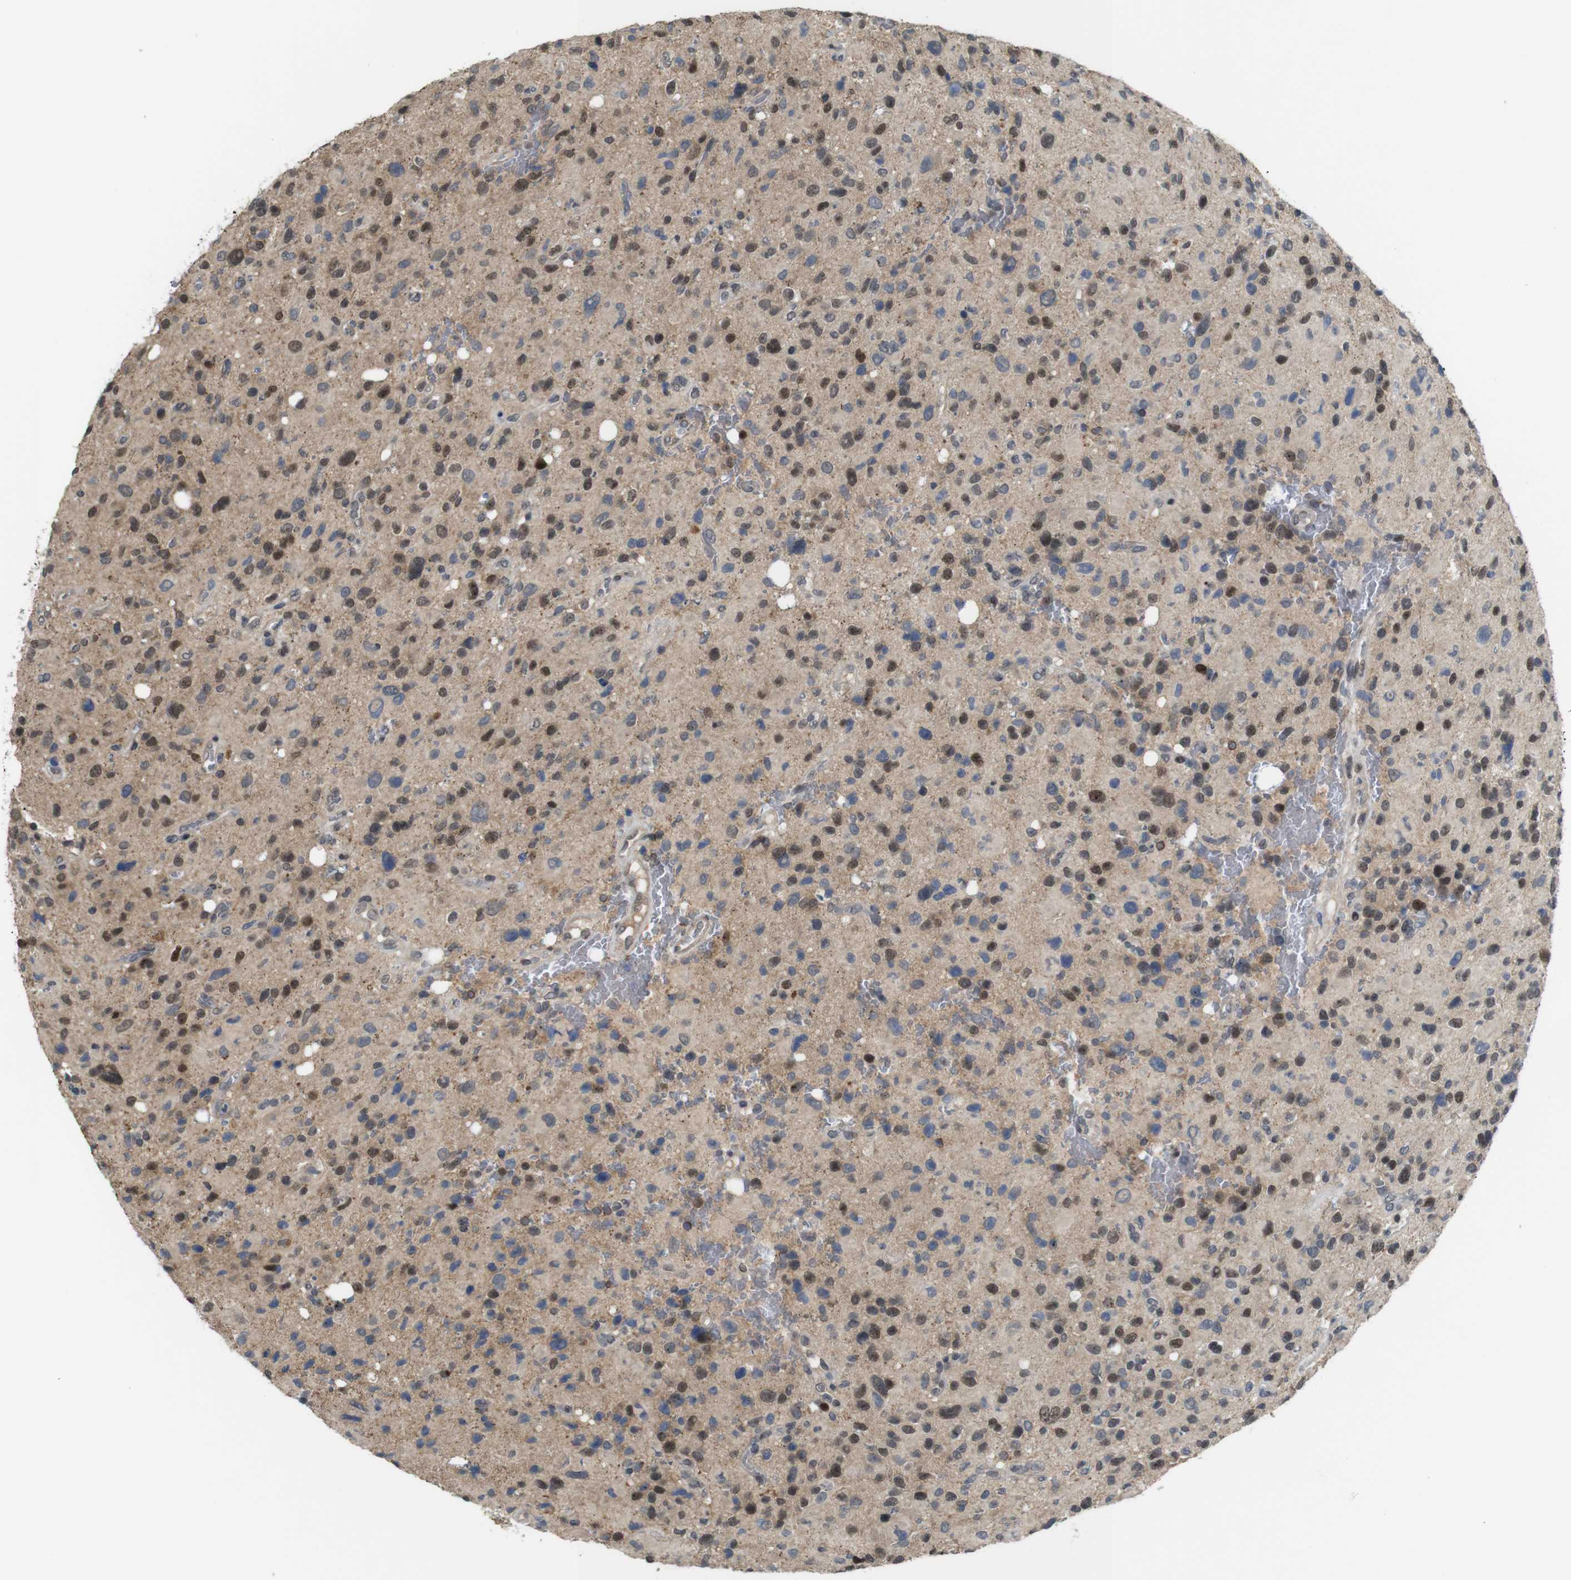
{"staining": {"intensity": "moderate", "quantity": "25%-75%", "location": "cytoplasmic/membranous,nuclear"}, "tissue": "glioma", "cell_type": "Tumor cells", "image_type": "cancer", "snomed": [{"axis": "morphology", "description": "Glioma, malignant, High grade"}, {"axis": "topography", "description": "Brain"}], "caption": "The image displays a brown stain indicating the presence of a protein in the cytoplasmic/membranous and nuclear of tumor cells in glioma.", "gene": "PNMA8A", "patient": {"sex": "male", "age": 48}}